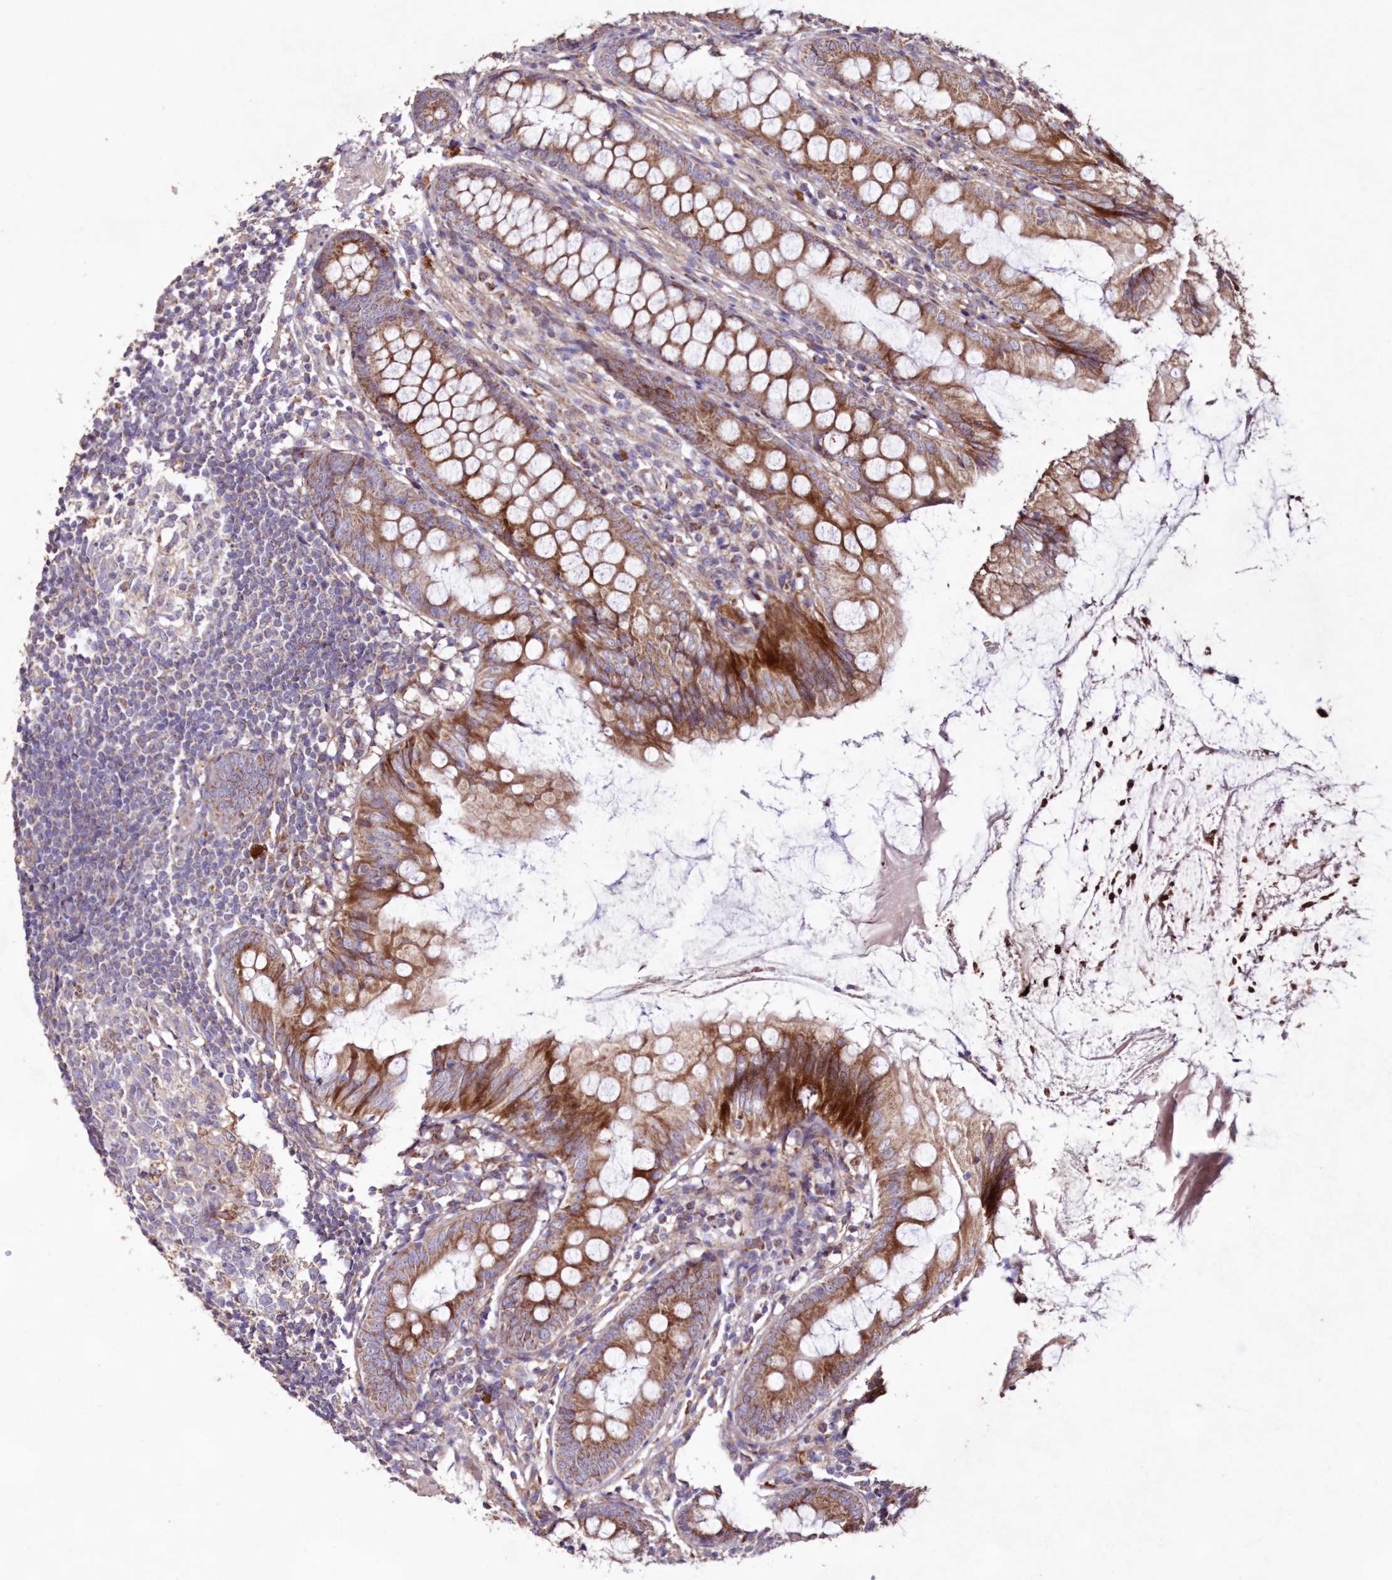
{"staining": {"intensity": "moderate", "quantity": ">75%", "location": "cytoplasmic/membranous"}, "tissue": "appendix", "cell_type": "Glandular cells", "image_type": "normal", "snomed": [{"axis": "morphology", "description": "Normal tissue, NOS"}, {"axis": "topography", "description": "Appendix"}], "caption": "Brown immunohistochemical staining in unremarkable appendix shows moderate cytoplasmic/membranous positivity in about >75% of glandular cells. Using DAB (brown) and hematoxylin (blue) stains, captured at high magnification using brightfield microscopy.", "gene": "HADHB", "patient": {"sex": "female", "age": 77}}